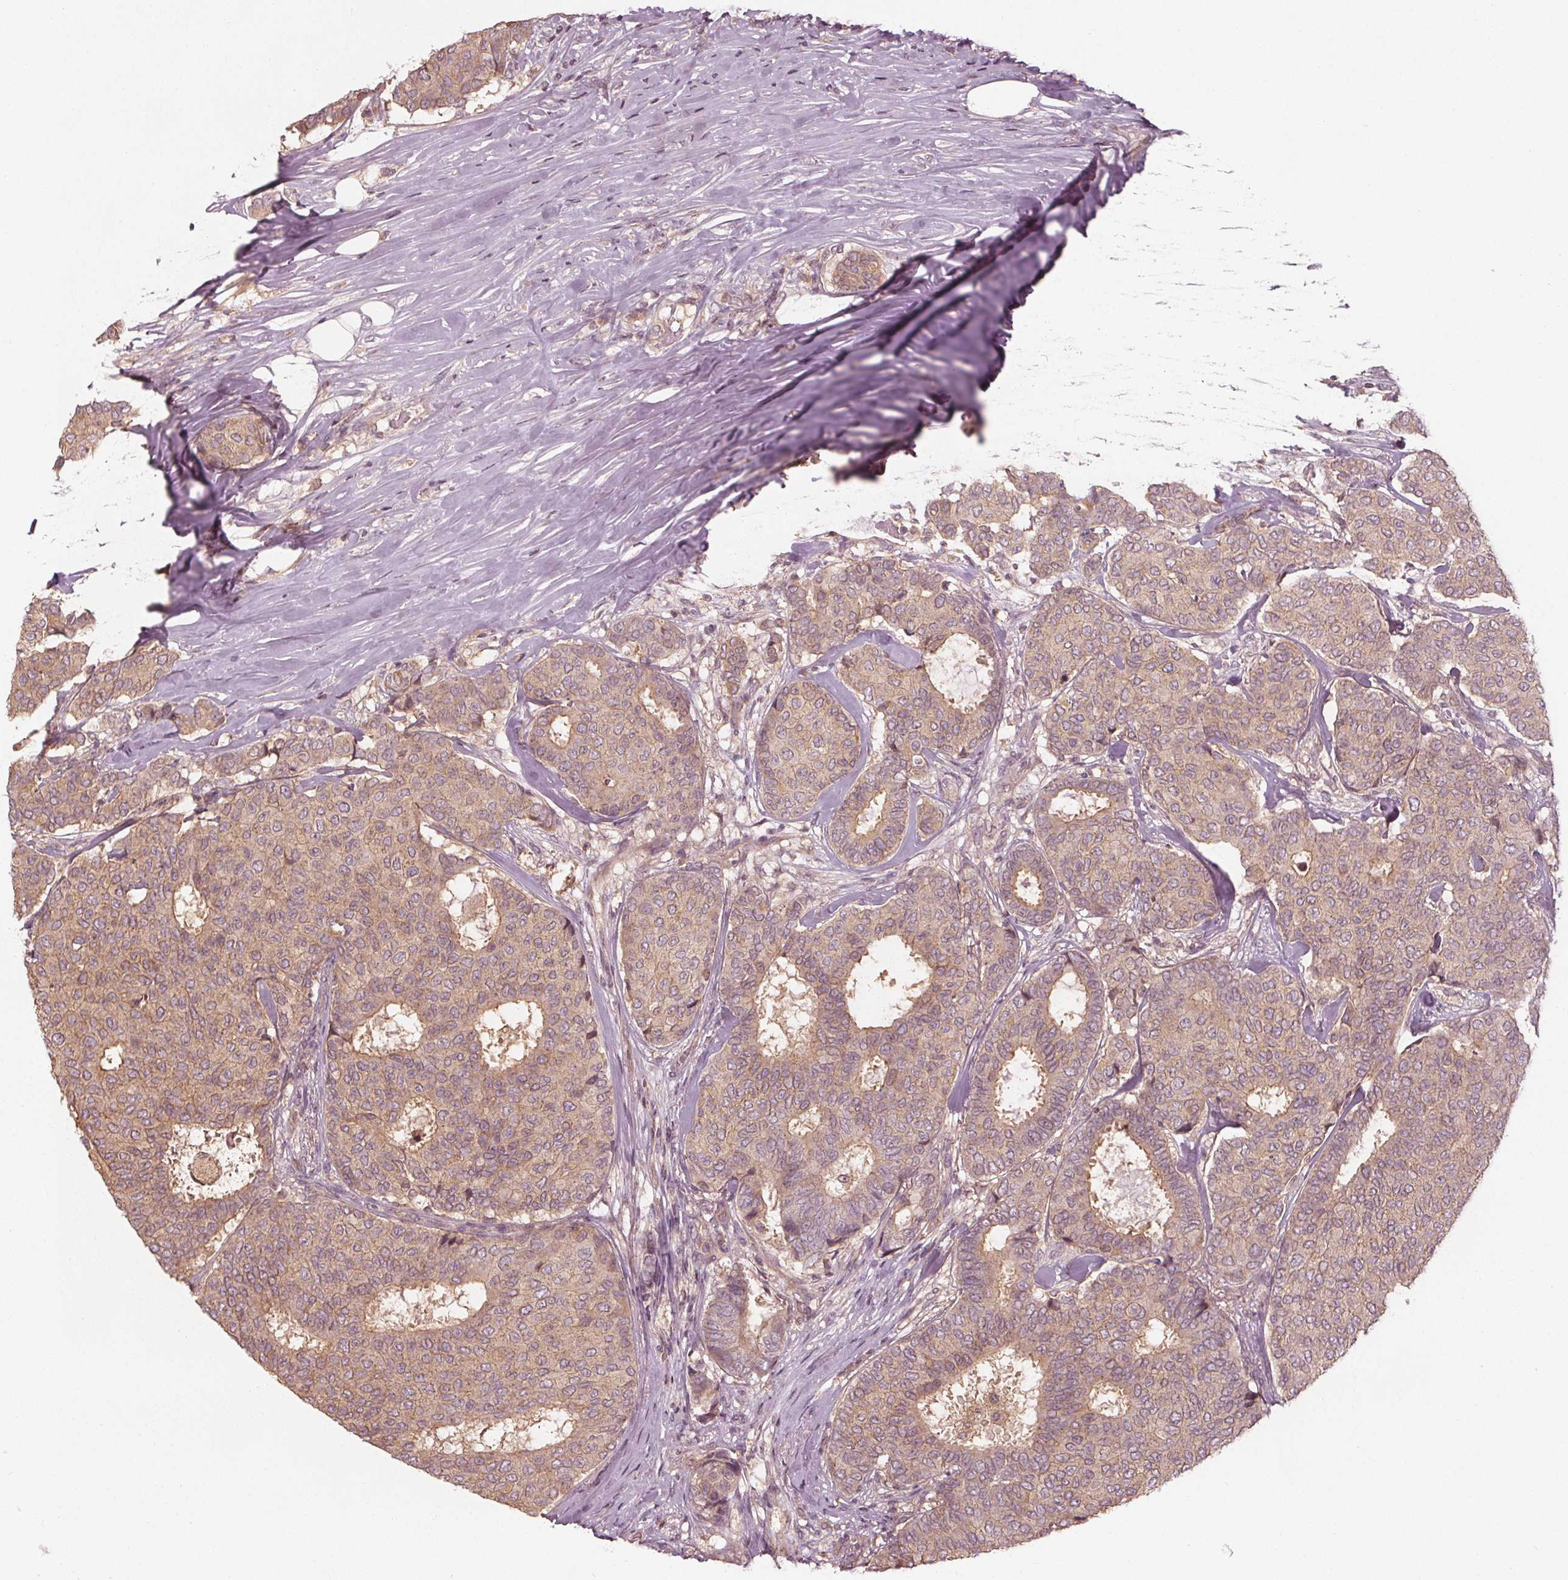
{"staining": {"intensity": "weak", "quantity": ">75%", "location": "cytoplasmic/membranous"}, "tissue": "breast cancer", "cell_type": "Tumor cells", "image_type": "cancer", "snomed": [{"axis": "morphology", "description": "Duct carcinoma"}, {"axis": "topography", "description": "Breast"}], "caption": "There is low levels of weak cytoplasmic/membranous positivity in tumor cells of breast intraductal carcinoma, as demonstrated by immunohistochemical staining (brown color).", "gene": "GNB2", "patient": {"sex": "female", "age": 75}}